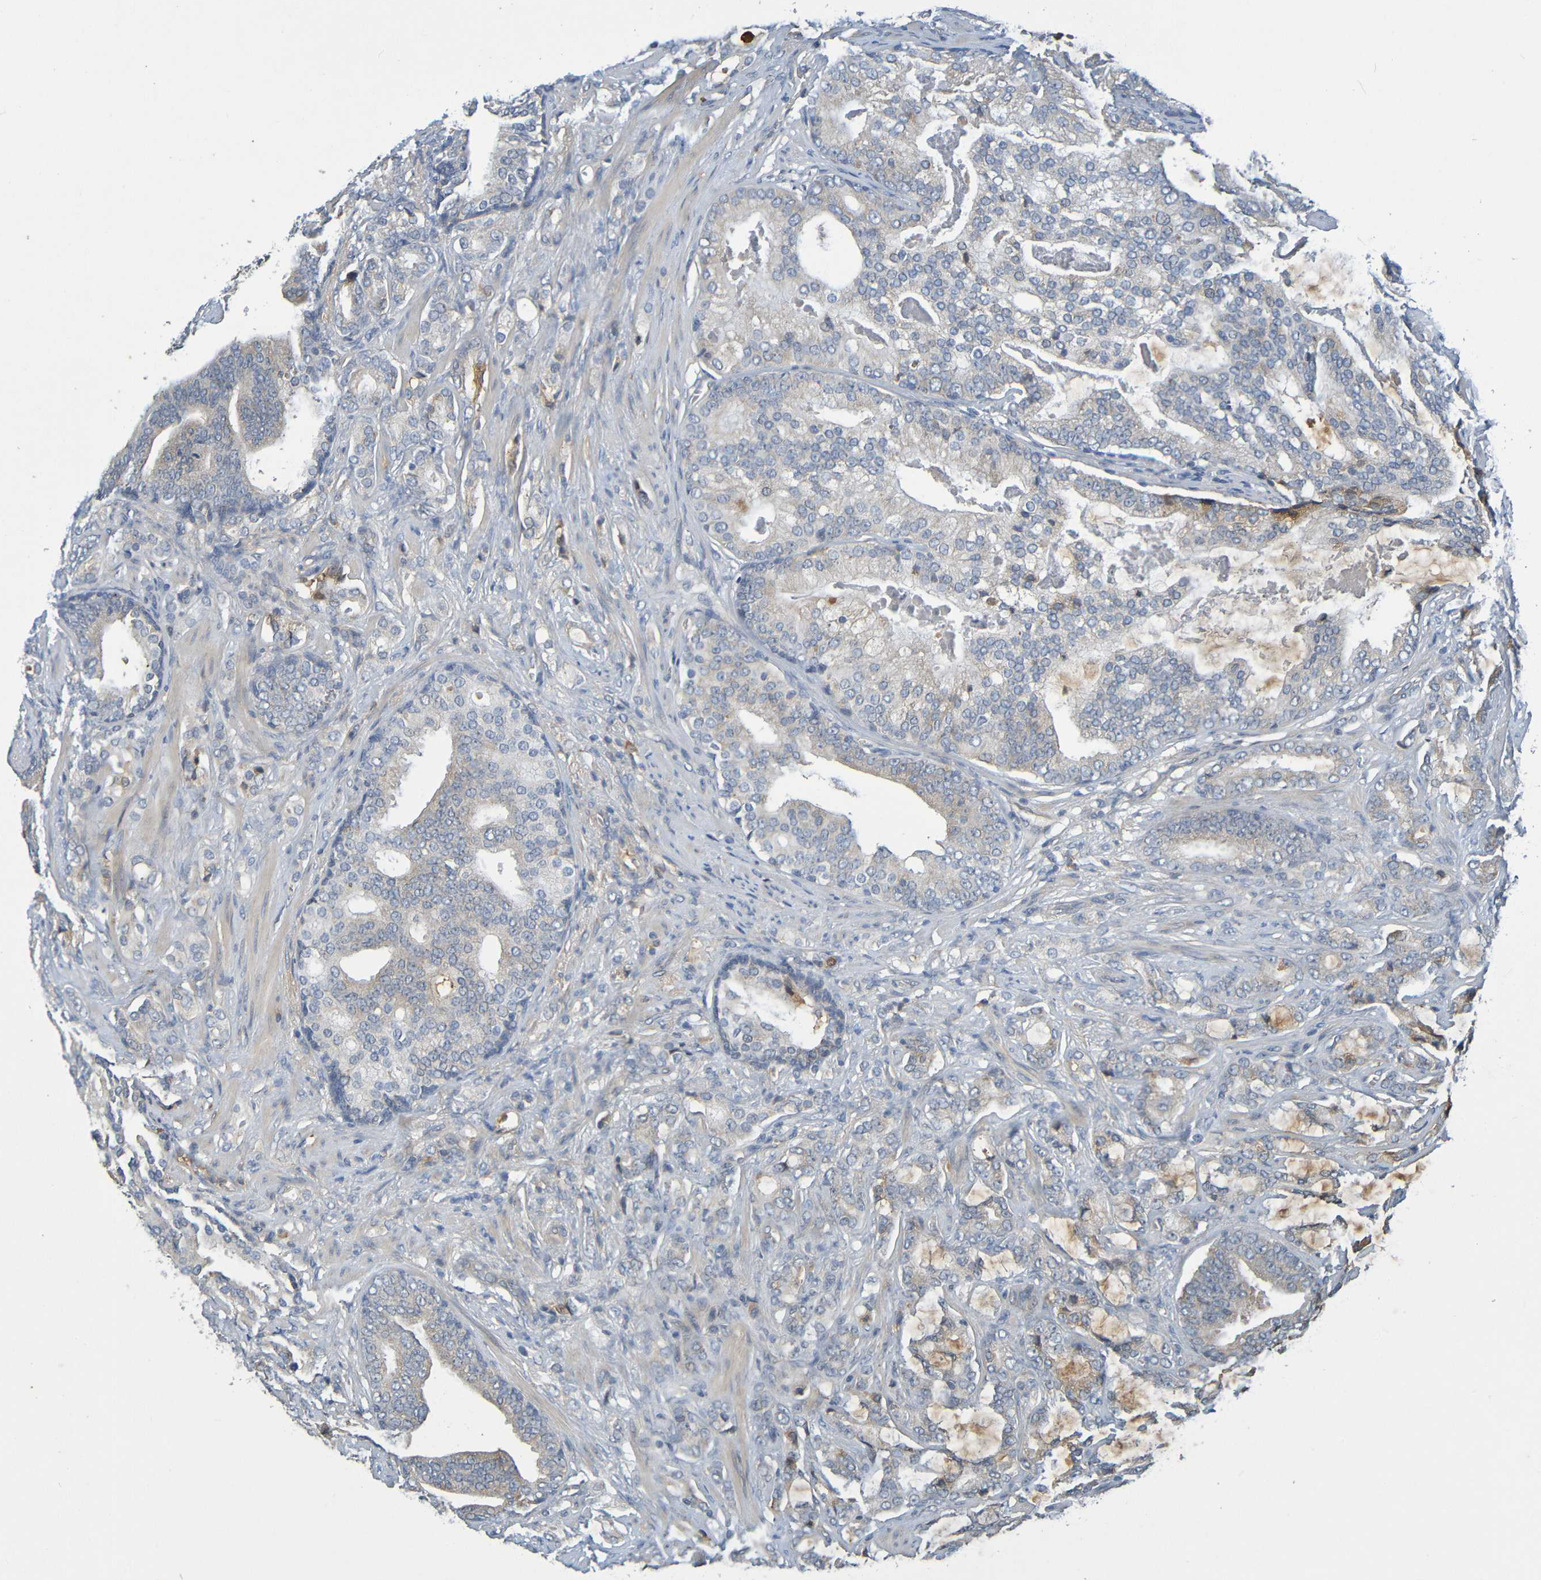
{"staining": {"intensity": "weak", "quantity": "<25%", "location": "cytoplasmic/membranous"}, "tissue": "prostate cancer", "cell_type": "Tumor cells", "image_type": "cancer", "snomed": [{"axis": "morphology", "description": "Adenocarcinoma, Low grade"}, {"axis": "topography", "description": "Prostate"}], "caption": "IHC of human prostate adenocarcinoma (low-grade) reveals no expression in tumor cells.", "gene": "C1QA", "patient": {"sex": "male", "age": 58}}